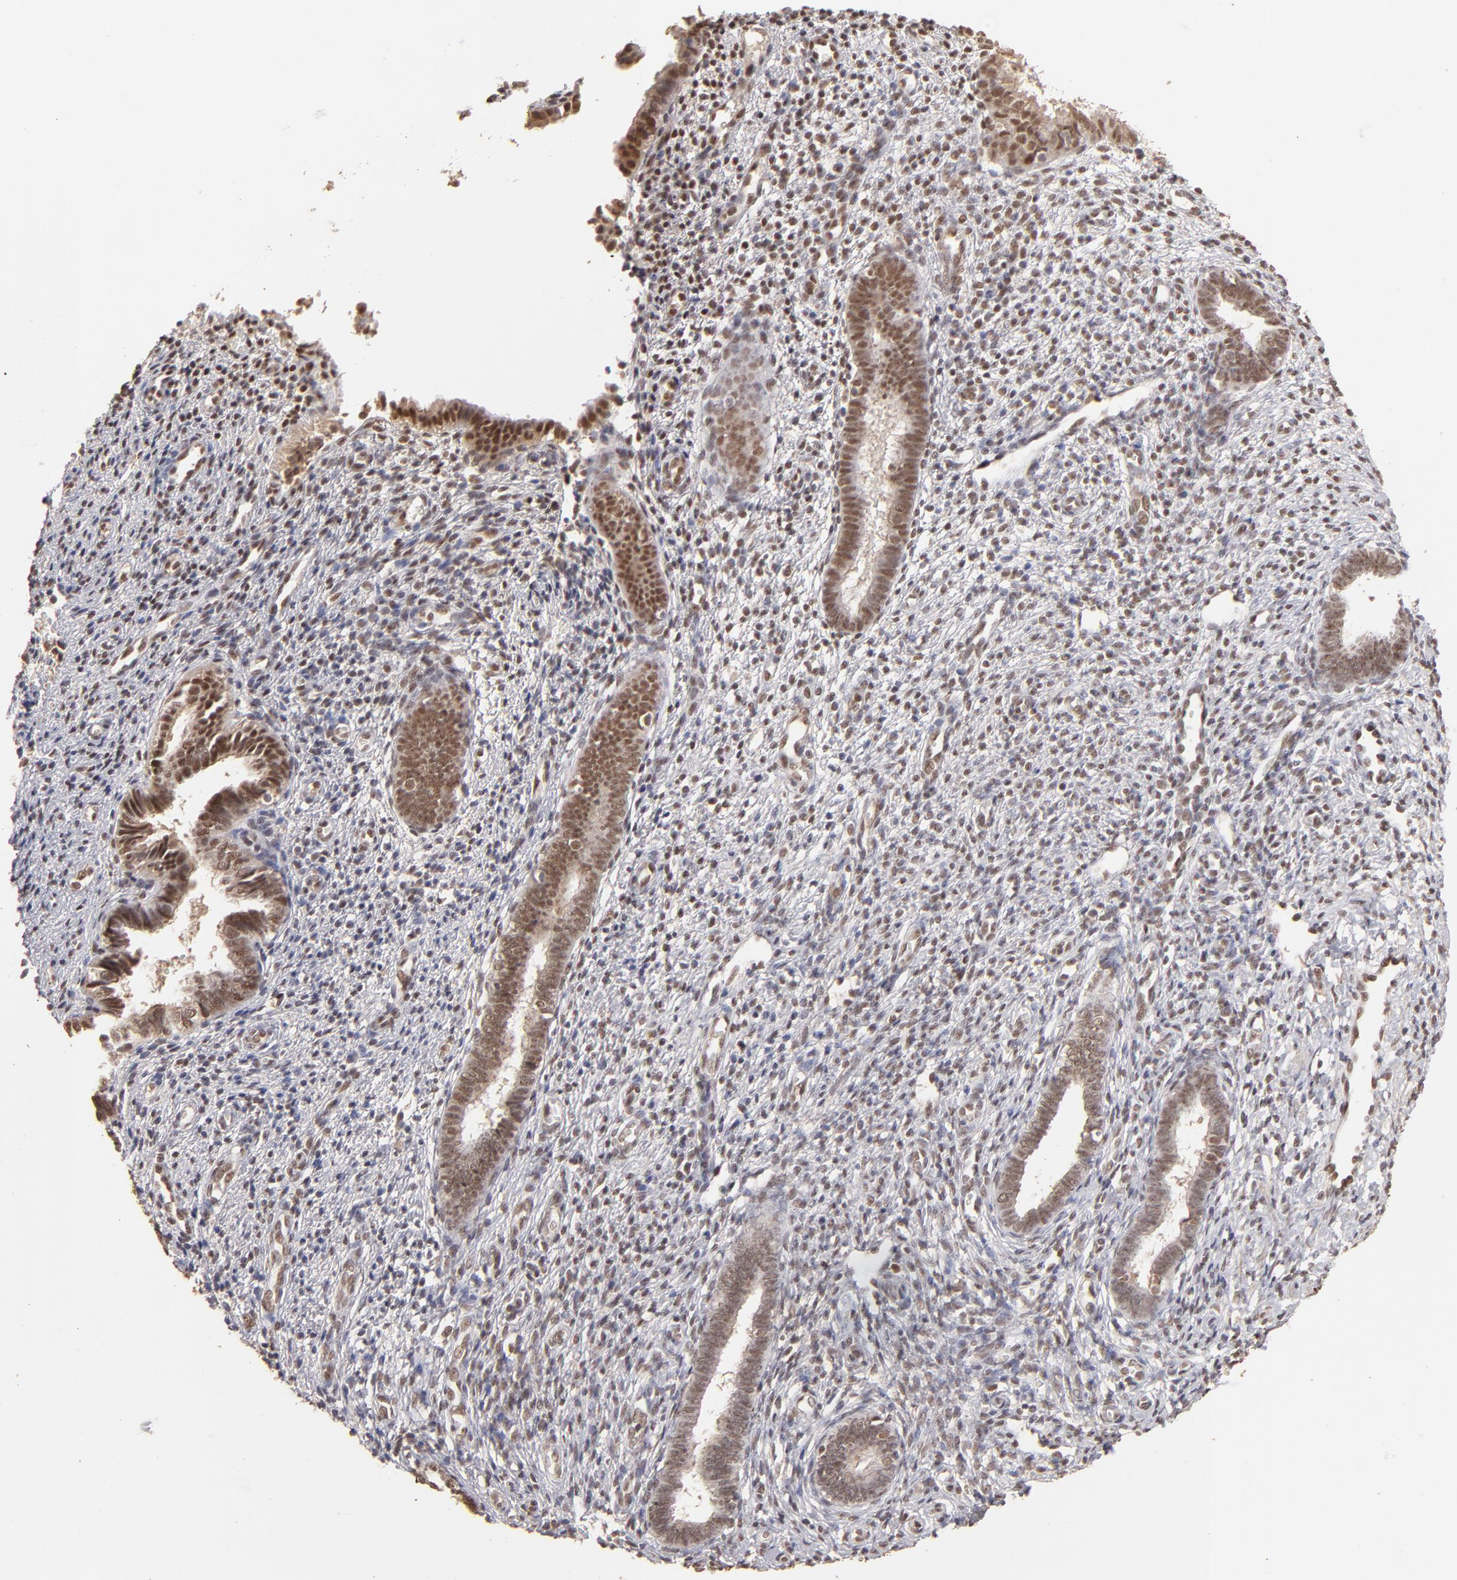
{"staining": {"intensity": "weak", "quantity": ">75%", "location": "nuclear"}, "tissue": "endometrium", "cell_type": "Cells in endometrial stroma", "image_type": "normal", "snomed": [{"axis": "morphology", "description": "Normal tissue, NOS"}, {"axis": "topography", "description": "Endometrium"}], "caption": "Endometrium stained for a protein (brown) shows weak nuclear positive staining in approximately >75% of cells in endometrial stroma.", "gene": "CLOCK", "patient": {"sex": "female", "age": 27}}